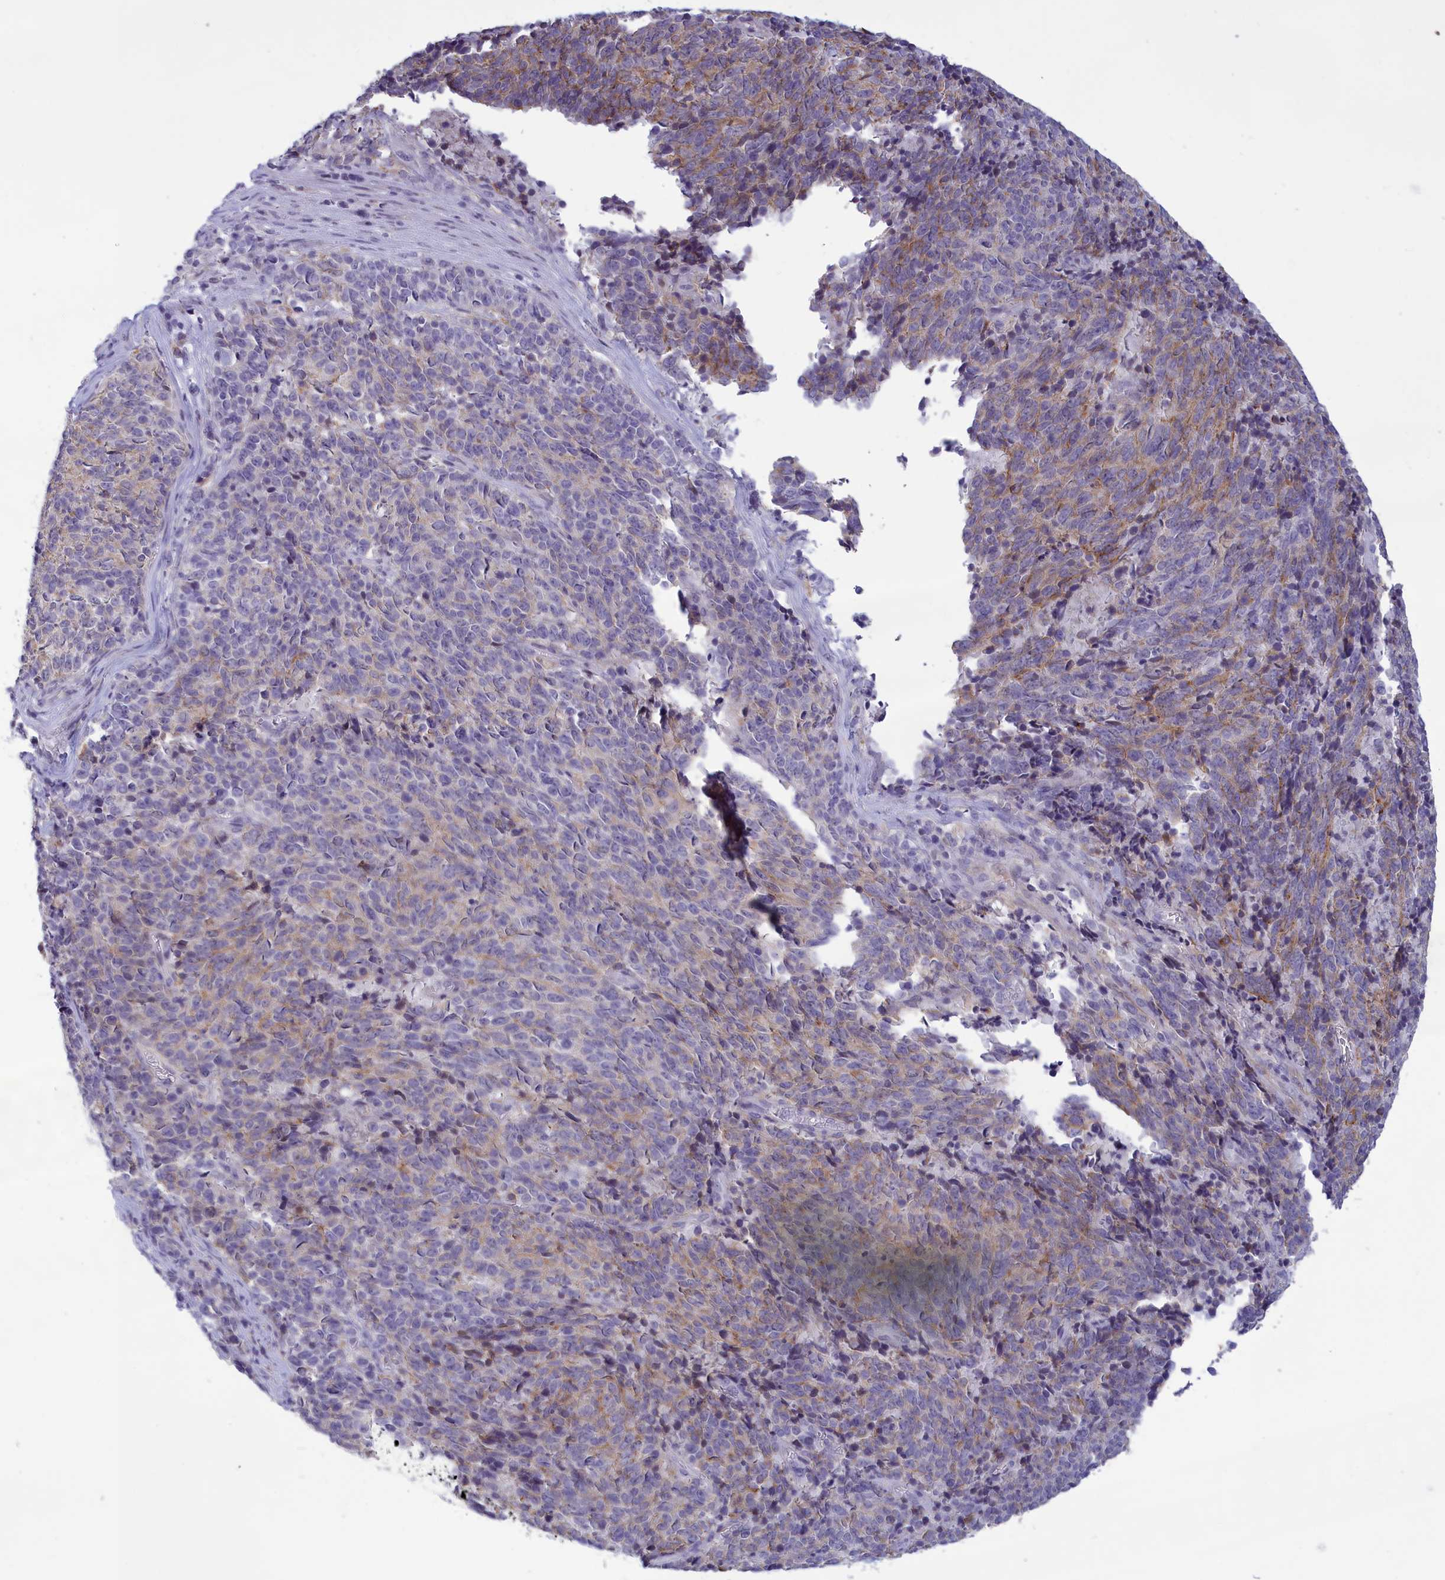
{"staining": {"intensity": "moderate", "quantity": "25%-75%", "location": "cytoplasmic/membranous"}, "tissue": "cervical cancer", "cell_type": "Tumor cells", "image_type": "cancer", "snomed": [{"axis": "morphology", "description": "Squamous cell carcinoma, NOS"}, {"axis": "topography", "description": "Cervix"}], "caption": "Cervical cancer (squamous cell carcinoma) stained for a protein displays moderate cytoplasmic/membranous positivity in tumor cells.", "gene": "CORO2A", "patient": {"sex": "female", "age": 29}}